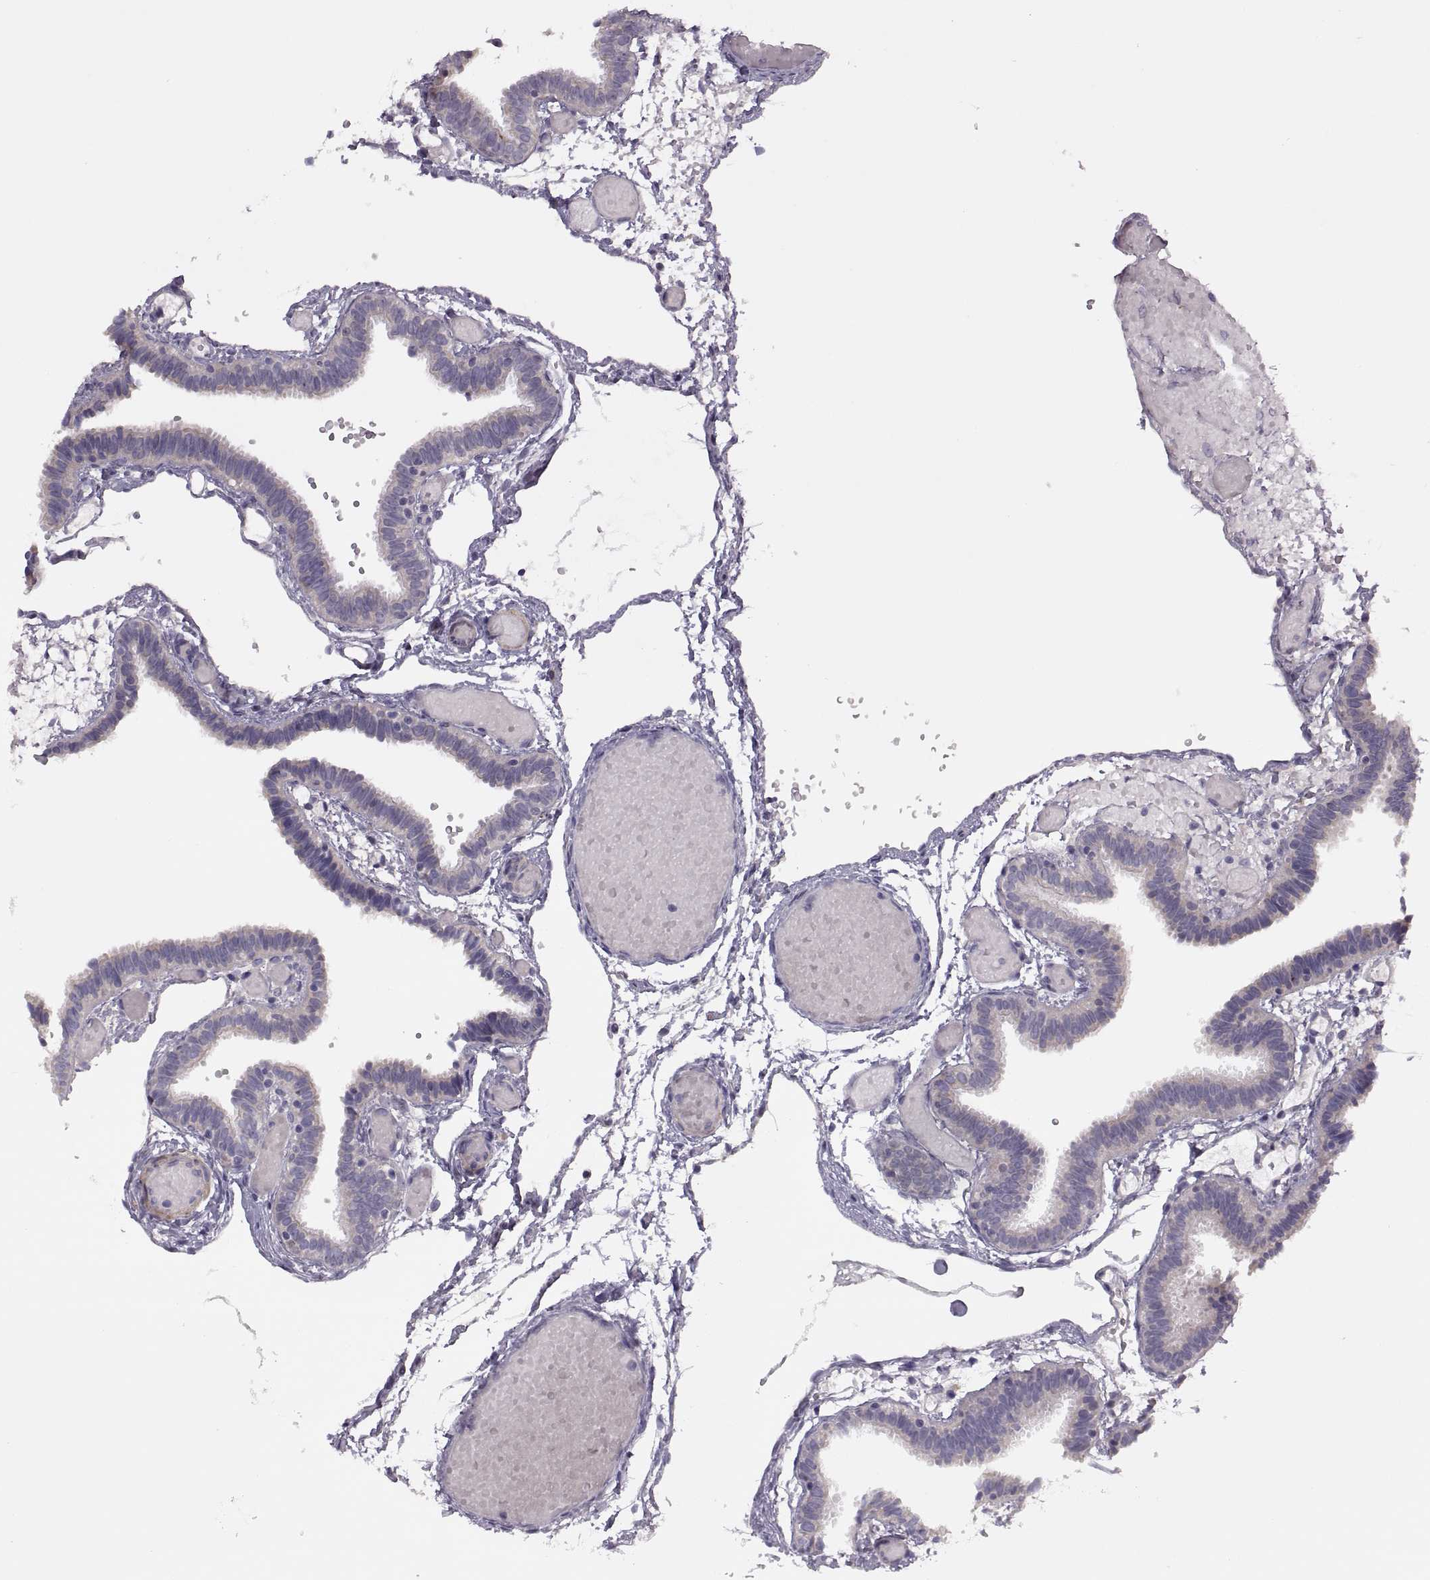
{"staining": {"intensity": "negative", "quantity": "none", "location": "none"}, "tissue": "fallopian tube", "cell_type": "Glandular cells", "image_type": "normal", "snomed": [{"axis": "morphology", "description": "Normal tissue, NOS"}, {"axis": "topography", "description": "Fallopian tube"}], "caption": "Immunohistochemistry (IHC) photomicrograph of normal fallopian tube: fallopian tube stained with DAB demonstrates no significant protein expression in glandular cells.", "gene": "RIPK4", "patient": {"sex": "female", "age": 37}}